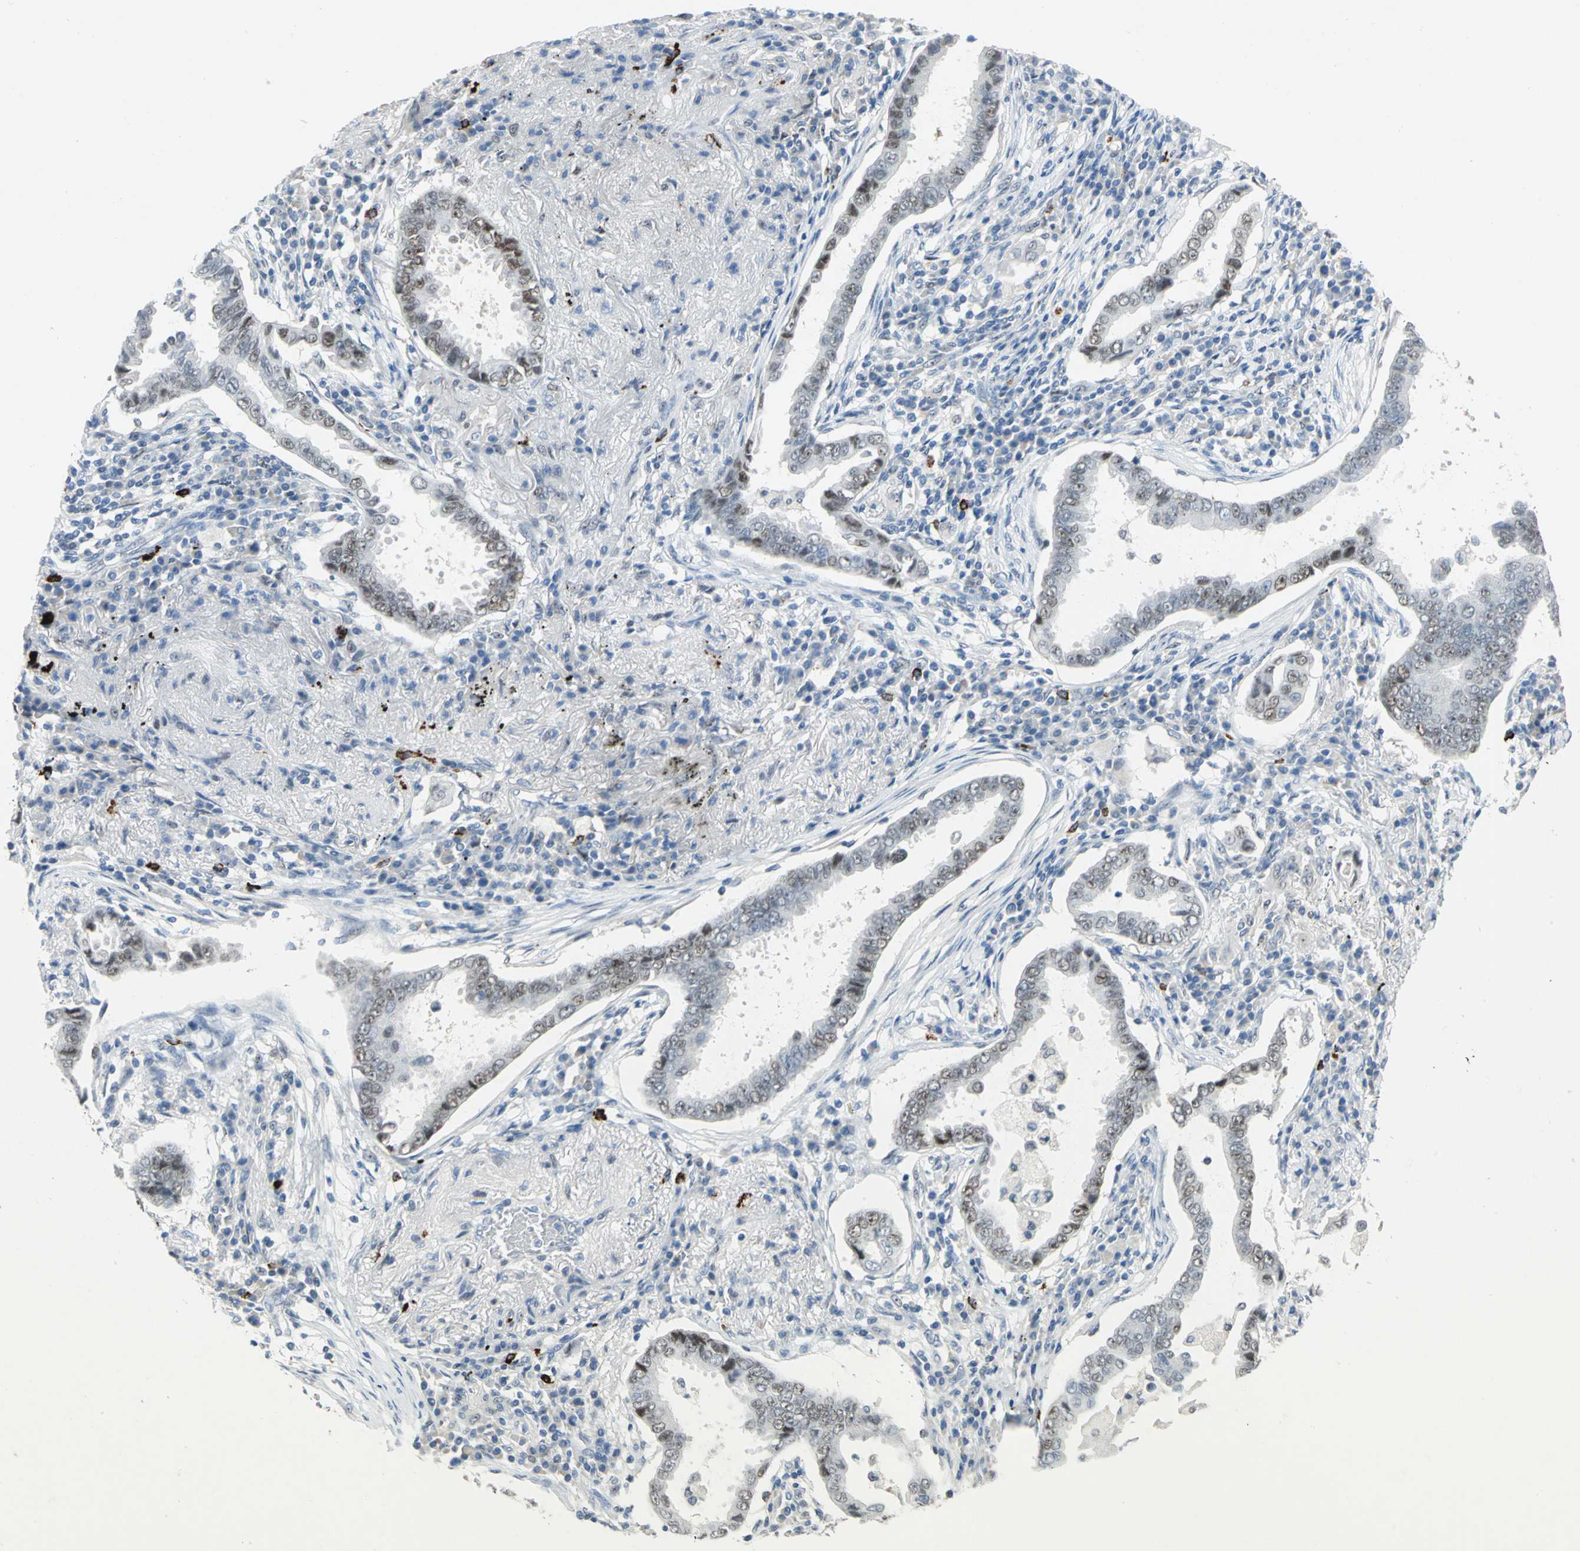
{"staining": {"intensity": "moderate", "quantity": "25%-75%", "location": "nuclear"}, "tissue": "lung cancer", "cell_type": "Tumor cells", "image_type": "cancer", "snomed": [{"axis": "morphology", "description": "Normal tissue, NOS"}, {"axis": "morphology", "description": "Inflammation, NOS"}, {"axis": "morphology", "description": "Adenocarcinoma, NOS"}, {"axis": "topography", "description": "Lung"}], "caption": "A high-resolution histopathology image shows immunohistochemistry (IHC) staining of lung cancer (adenocarcinoma), which reveals moderate nuclear expression in about 25%-75% of tumor cells.", "gene": "NAB2", "patient": {"sex": "female", "age": 64}}